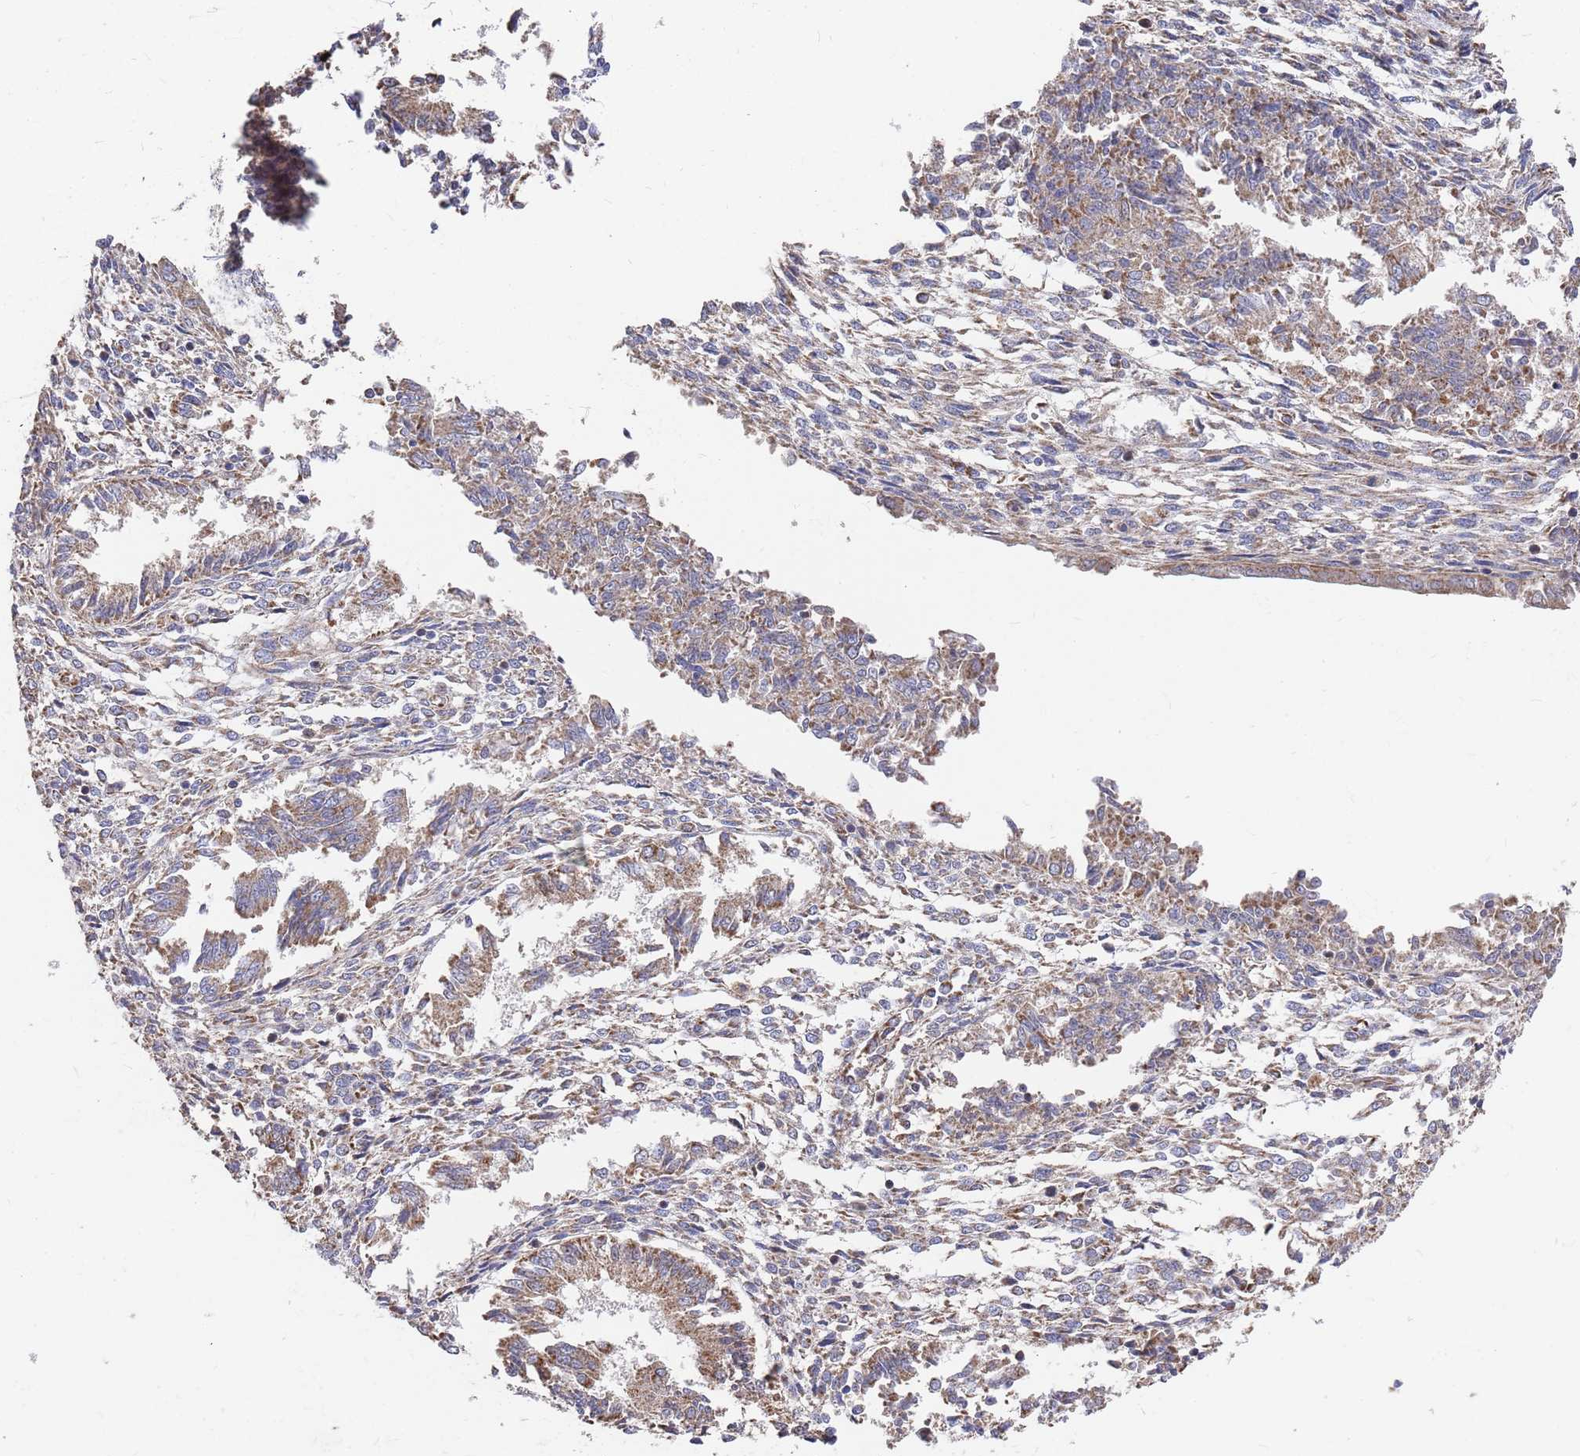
{"staining": {"intensity": "moderate", "quantity": "25%-75%", "location": "cytoplasmic/membranous"}, "tissue": "endometrium", "cell_type": "Cells in endometrial stroma", "image_type": "normal", "snomed": [{"axis": "morphology", "description": "Normal tissue, NOS"}, {"axis": "topography", "description": "Uterus"}, {"axis": "topography", "description": "Endometrium"}], "caption": "This micrograph displays immunohistochemistry staining of normal endometrium, with medium moderate cytoplasmic/membranous expression in approximately 25%-75% of cells in endometrial stroma.", "gene": "WDFY3", "patient": {"sex": "female", "age": 48}}